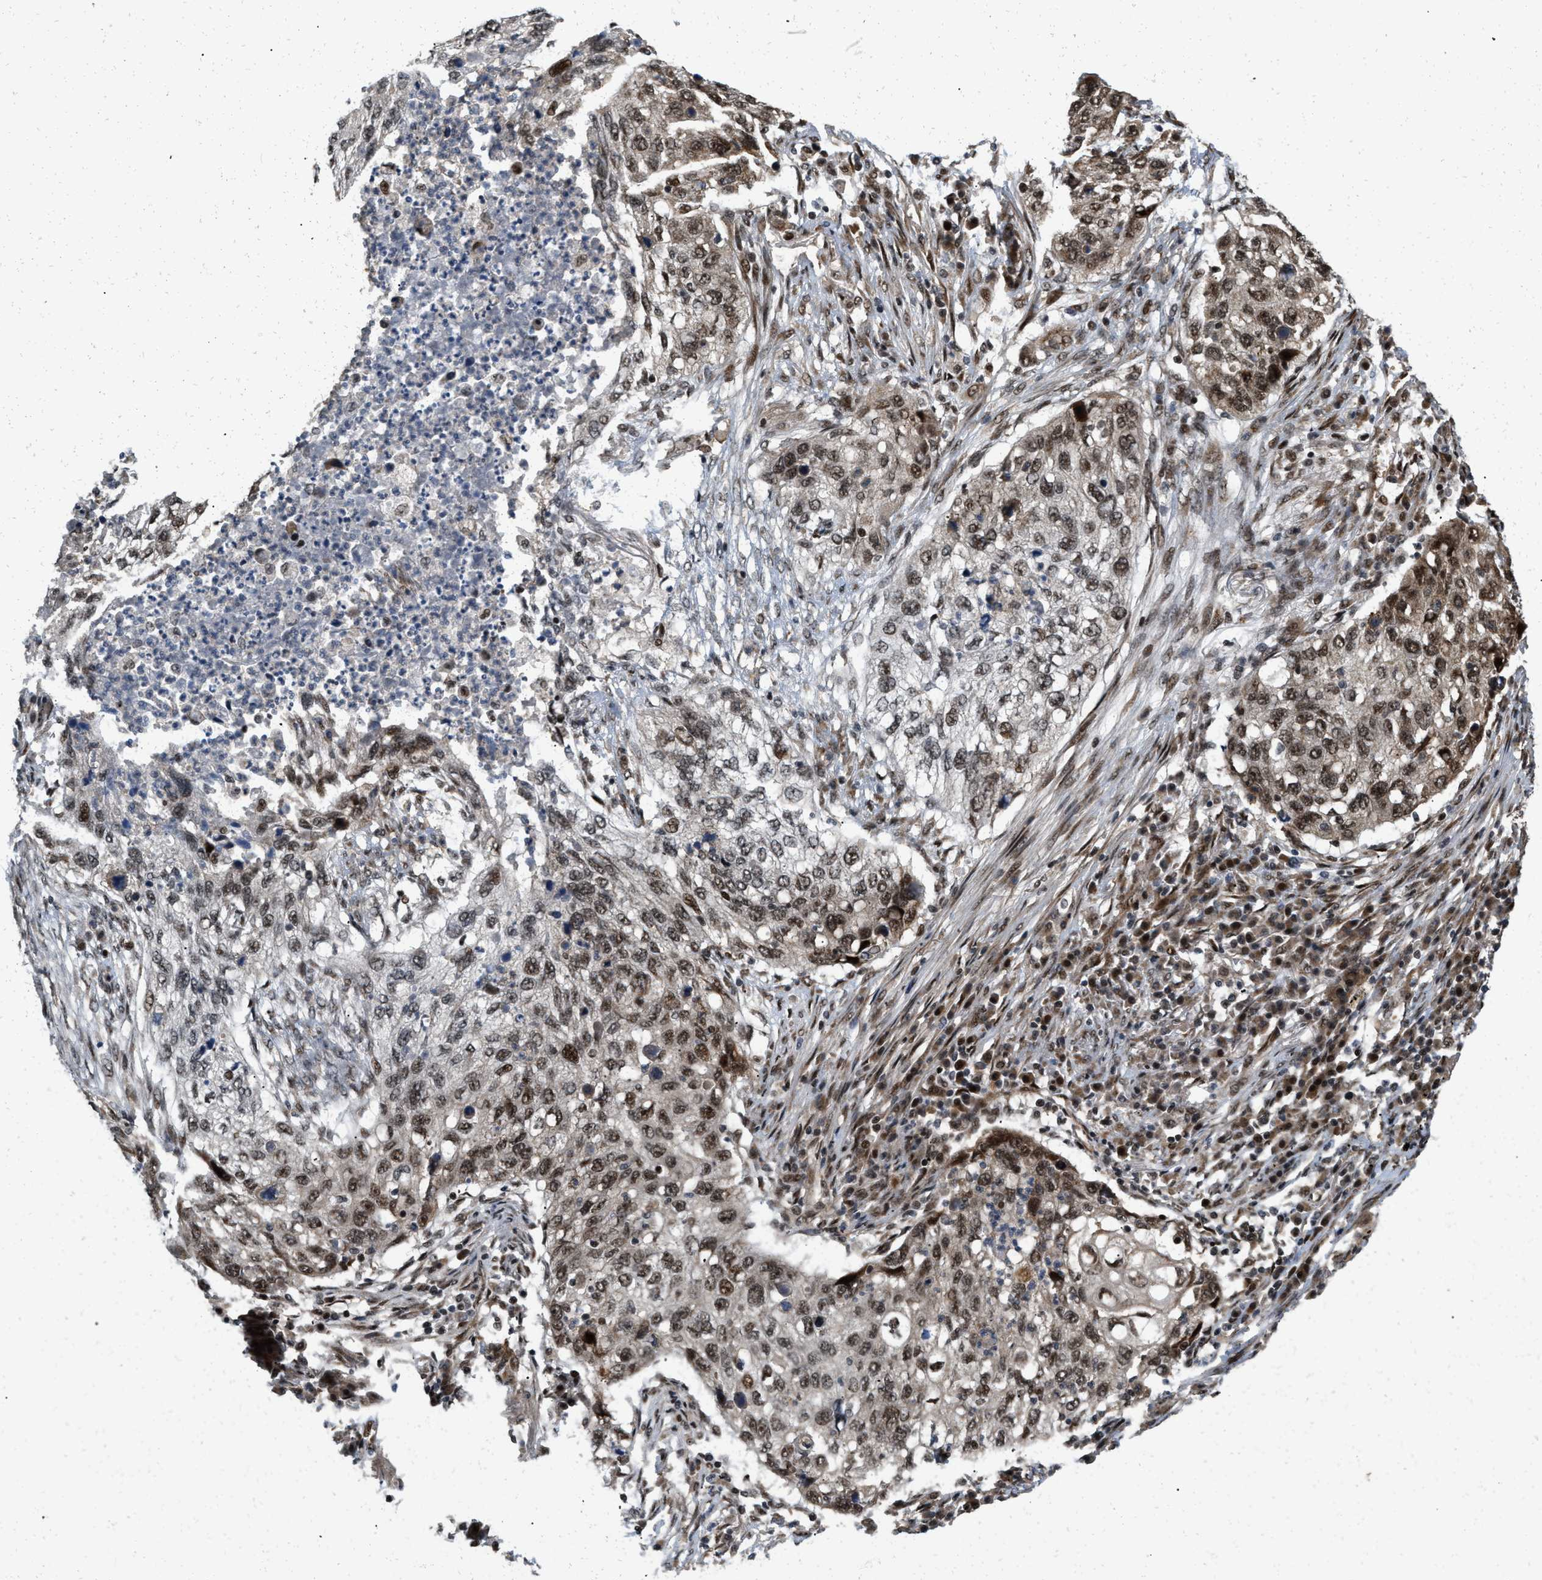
{"staining": {"intensity": "strong", "quantity": ">75%", "location": "nuclear"}, "tissue": "lung cancer", "cell_type": "Tumor cells", "image_type": "cancer", "snomed": [{"axis": "morphology", "description": "Squamous cell carcinoma, NOS"}, {"axis": "topography", "description": "Lung"}], "caption": "This is an image of immunohistochemistry staining of lung squamous cell carcinoma, which shows strong positivity in the nuclear of tumor cells.", "gene": "ANKRD11", "patient": {"sex": "female", "age": 63}}